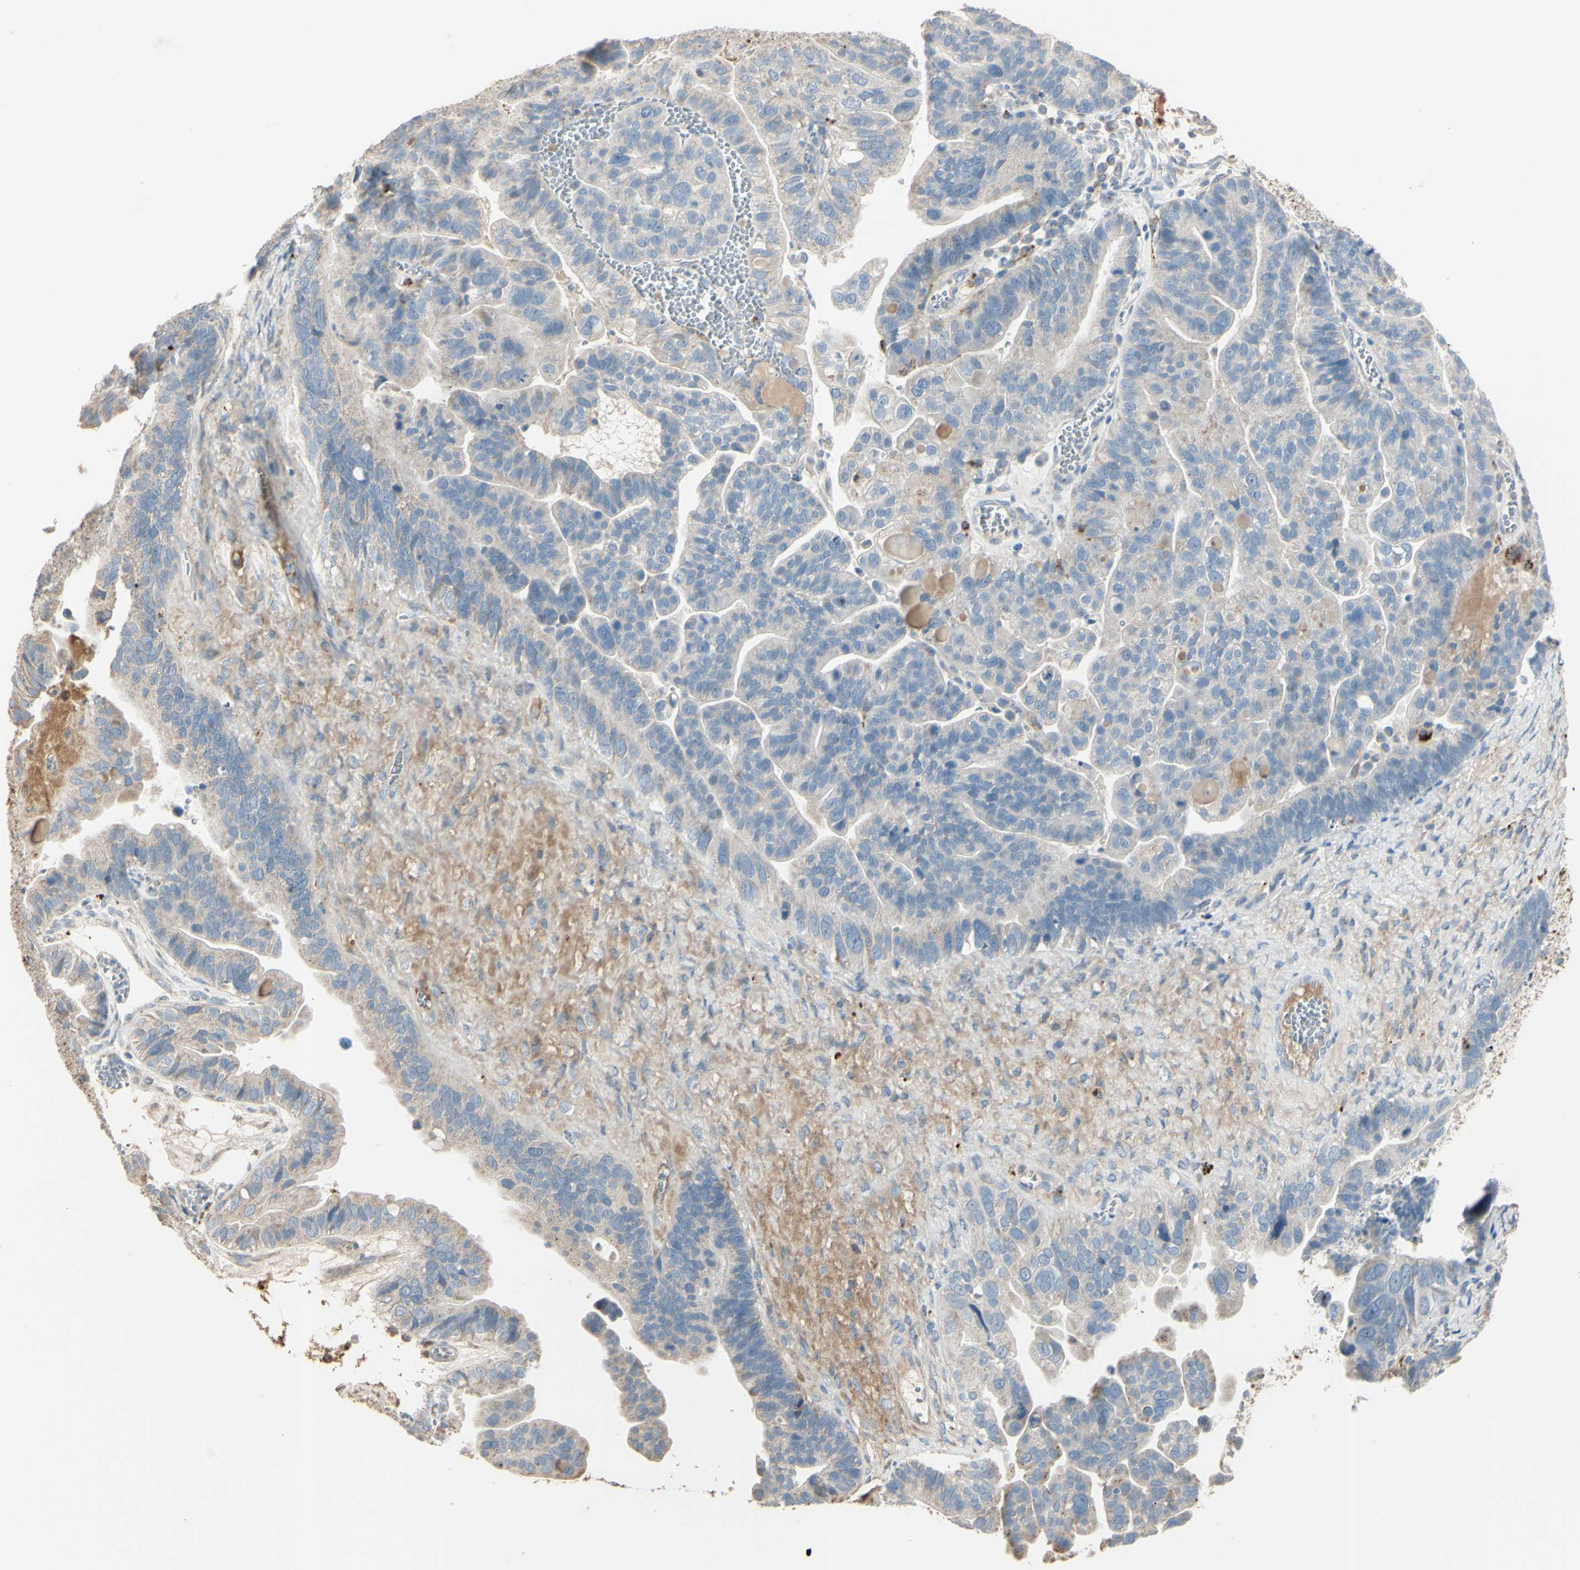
{"staining": {"intensity": "weak", "quantity": ">75%", "location": "cytoplasmic/membranous"}, "tissue": "ovarian cancer", "cell_type": "Tumor cells", "image_type": "cancer", "snomed": [{"axis": "morphology", "description": "Cystadenocarcinoma, serous, NOS"}, {"axis": "topography", "description": "Ovary"}], "caption": "This is a micrograph of IHC staining of serous cystadenocarcinoma (ovarian), which shows weak positivity in the cytoplasmic/membranous of tumor cells.", "gene": "ANGPTL1", "patient": {"sex": "female", "age": 56}}